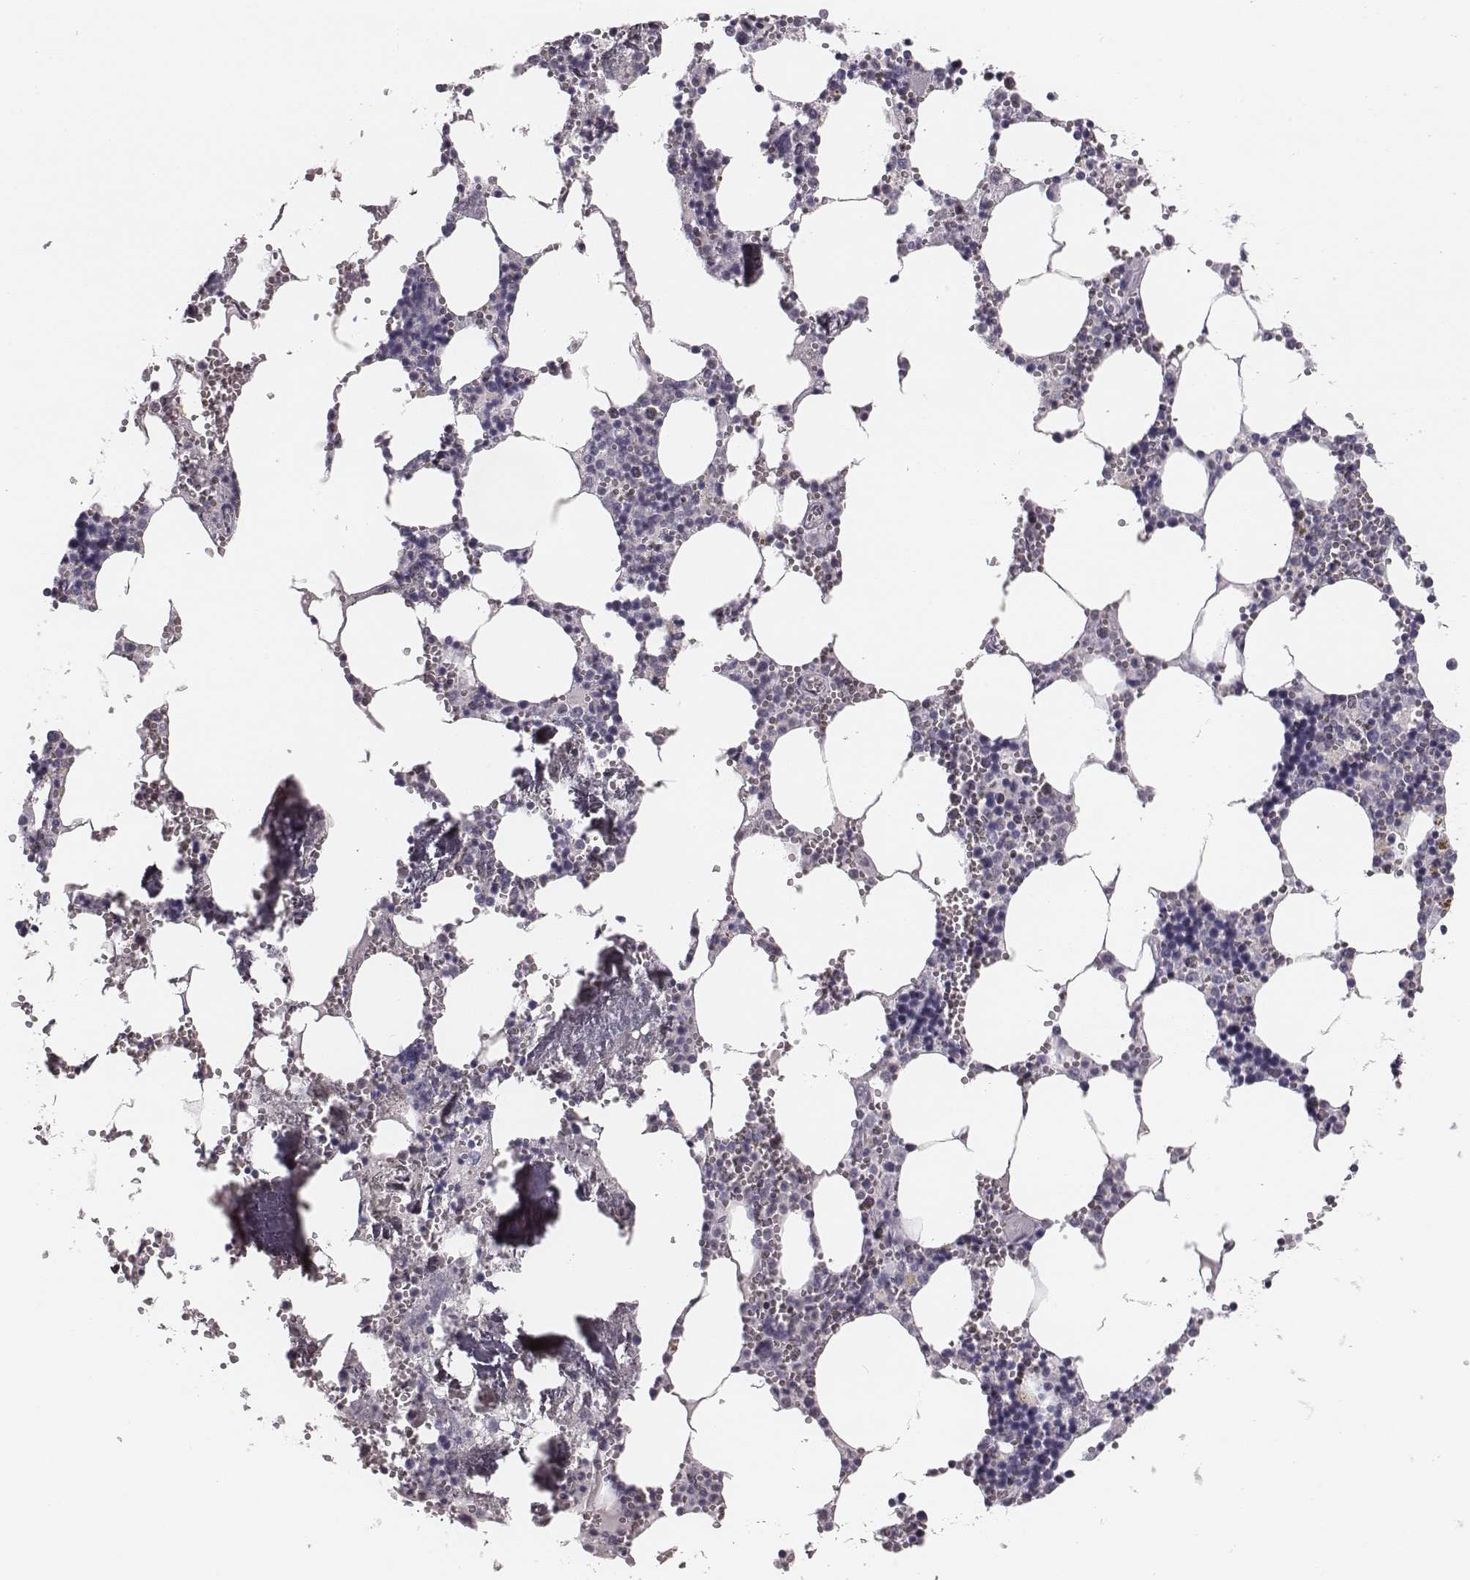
{"staining": {"intensity": "negative", "quantity": "none", "location": "none"}, "tissue": "bone marrow", "cell_type": "Hematopoietic cells", "image_type": "normal", "snomed": [{"axis": "morphology", "description": "Normal tissue, NOS"}, {"axis": "topography", "description": "Bone marrow"}], "caption": "Micrograph shows no protein positivity in hematopoietic cells of benign bone marrow.", "gene": "CSH1", "patient": {"sex": "male", "age": 54}}